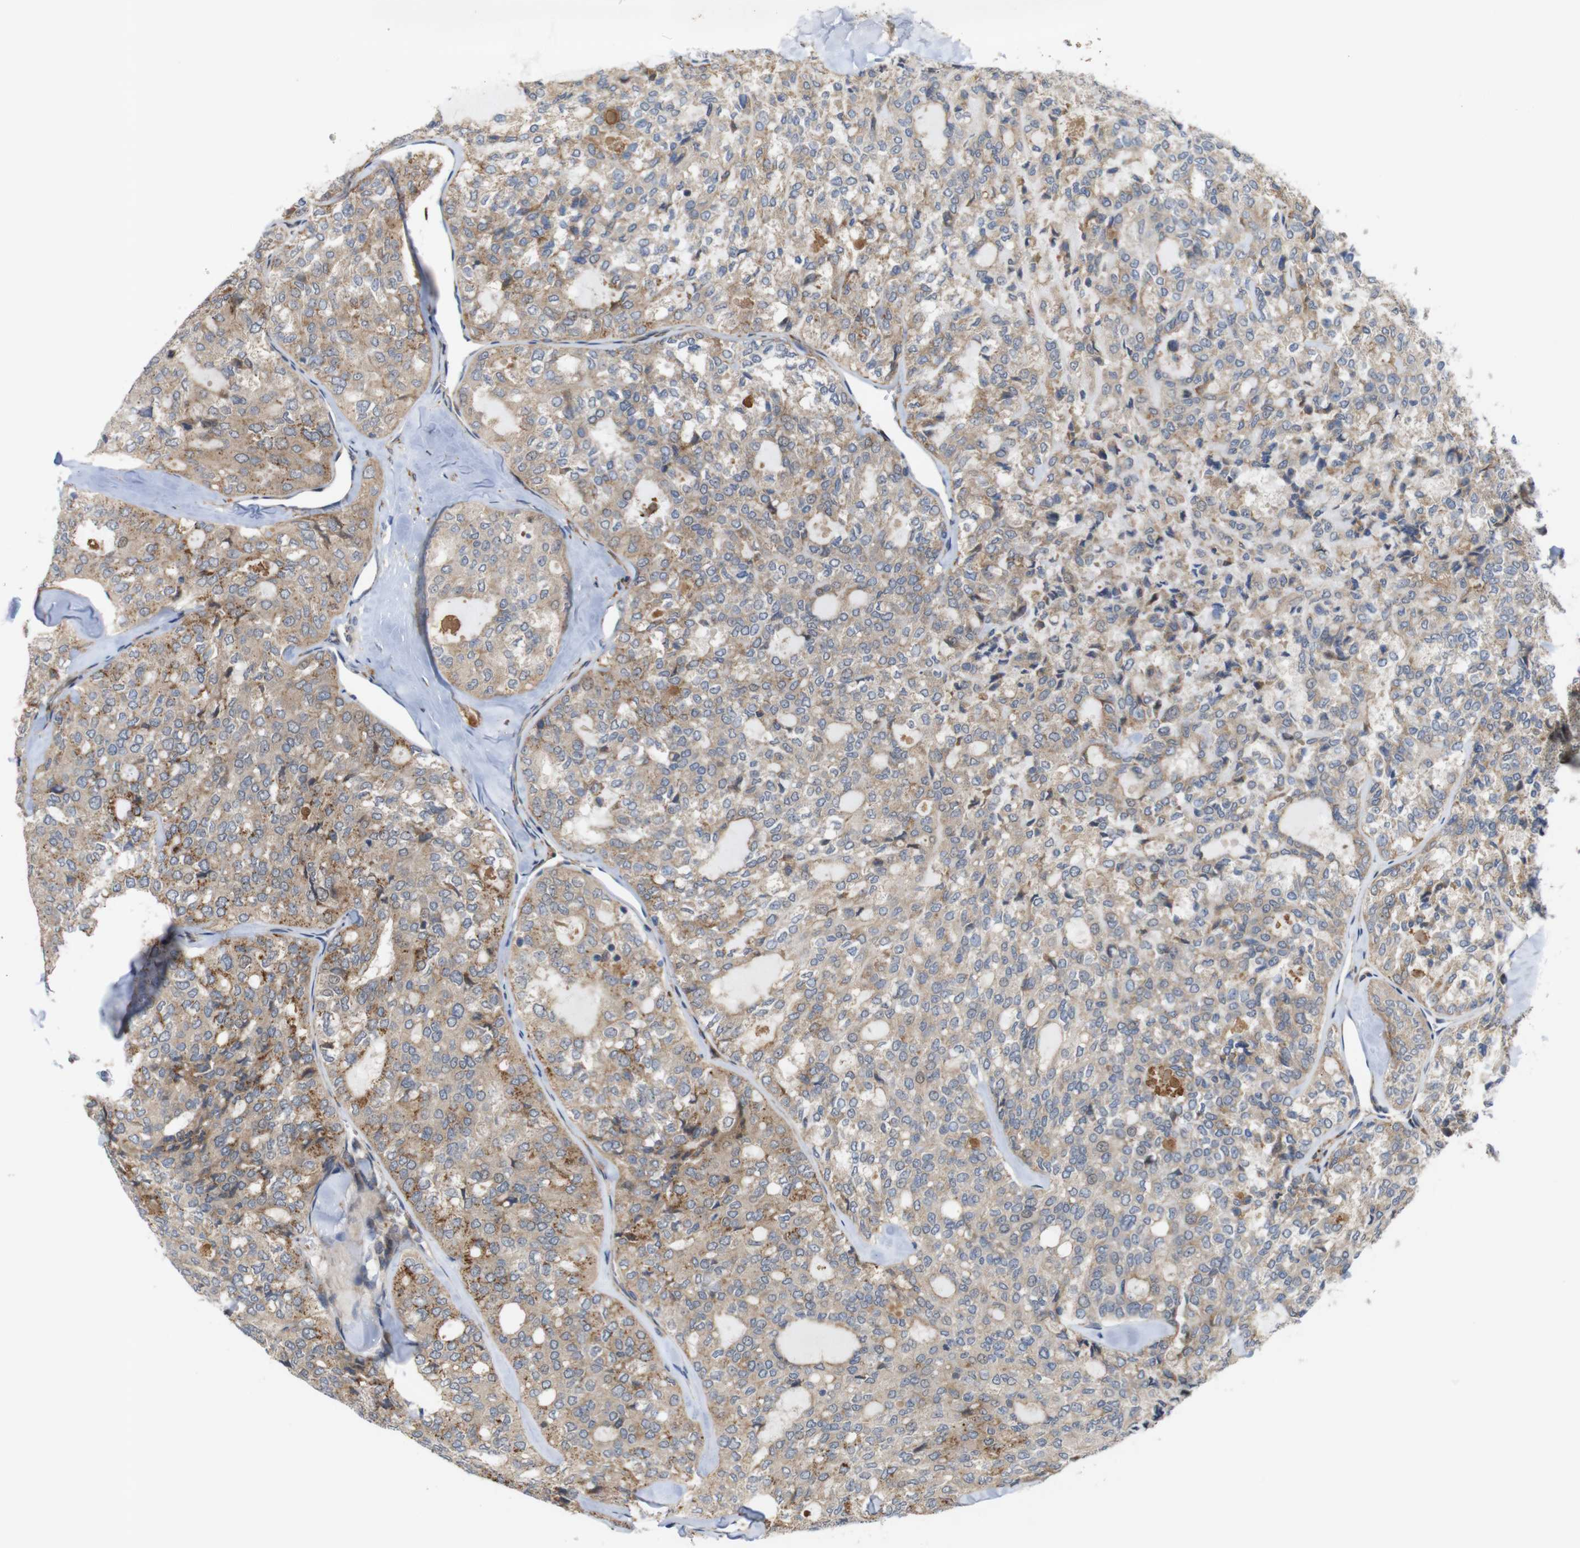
{"staining": {"intensity": "moderate", "quantity": ">75%", "location": "cytoplasmic/membranous"}, "tissue": "thyroid cancer", "cell_type": "Tumor cells", "image_type": "cancer", "snomed": [{"axis": "morphology", "description": "Follicular adenoma carcinoma, NOS"}, {"axis": "topography", "description": "Thyroid gland"}], "caption": "About >75% of tumor cells in human thyroid cancer demonstrate moderate cytoplasmic/membranous protein staining as visualized by brown immunohistochemical staining.", "gene": "P3H2", "patient": {"sex": "male", "age": 75}}